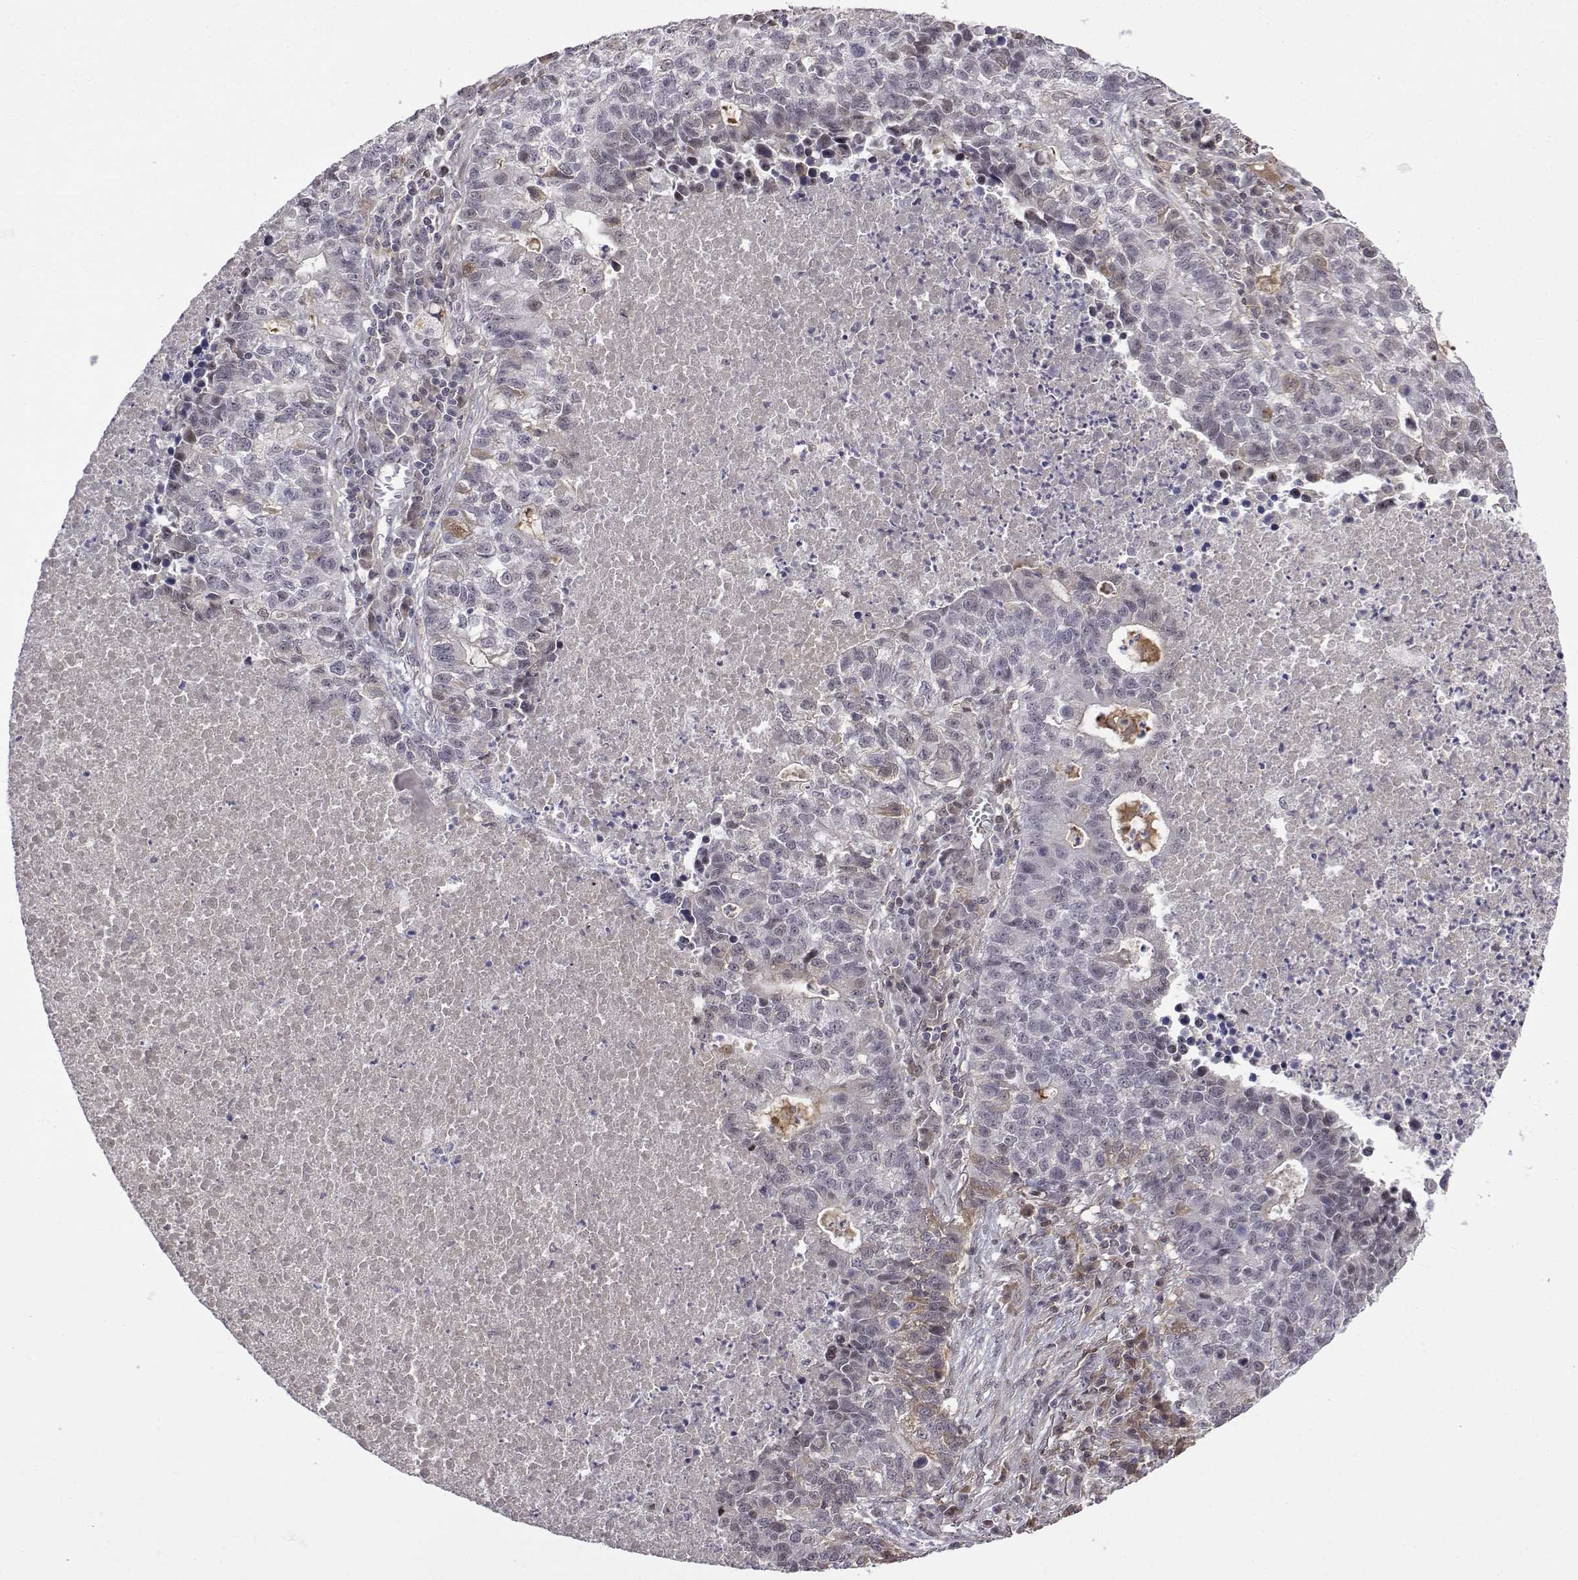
{"staining": {"intensity": "negative", "quantity": "none", "location": "none"}, "tissue": "lung cancer", "cell_type": "Tumor cells", "image_type": "cancer", "snomed": [{"axis": "morphology", "description": "Adenocarcinoma, NOS"}, {"axis": "topography", "description": "Lung"}], "caption": "This is a histopathology image of immunohistochemistry staining of lung cancer (adenocarcinoma), which shows no staining in tumor cells.", "gene": "ITGA7", "patient": {"sex": "male", "age": 57}}